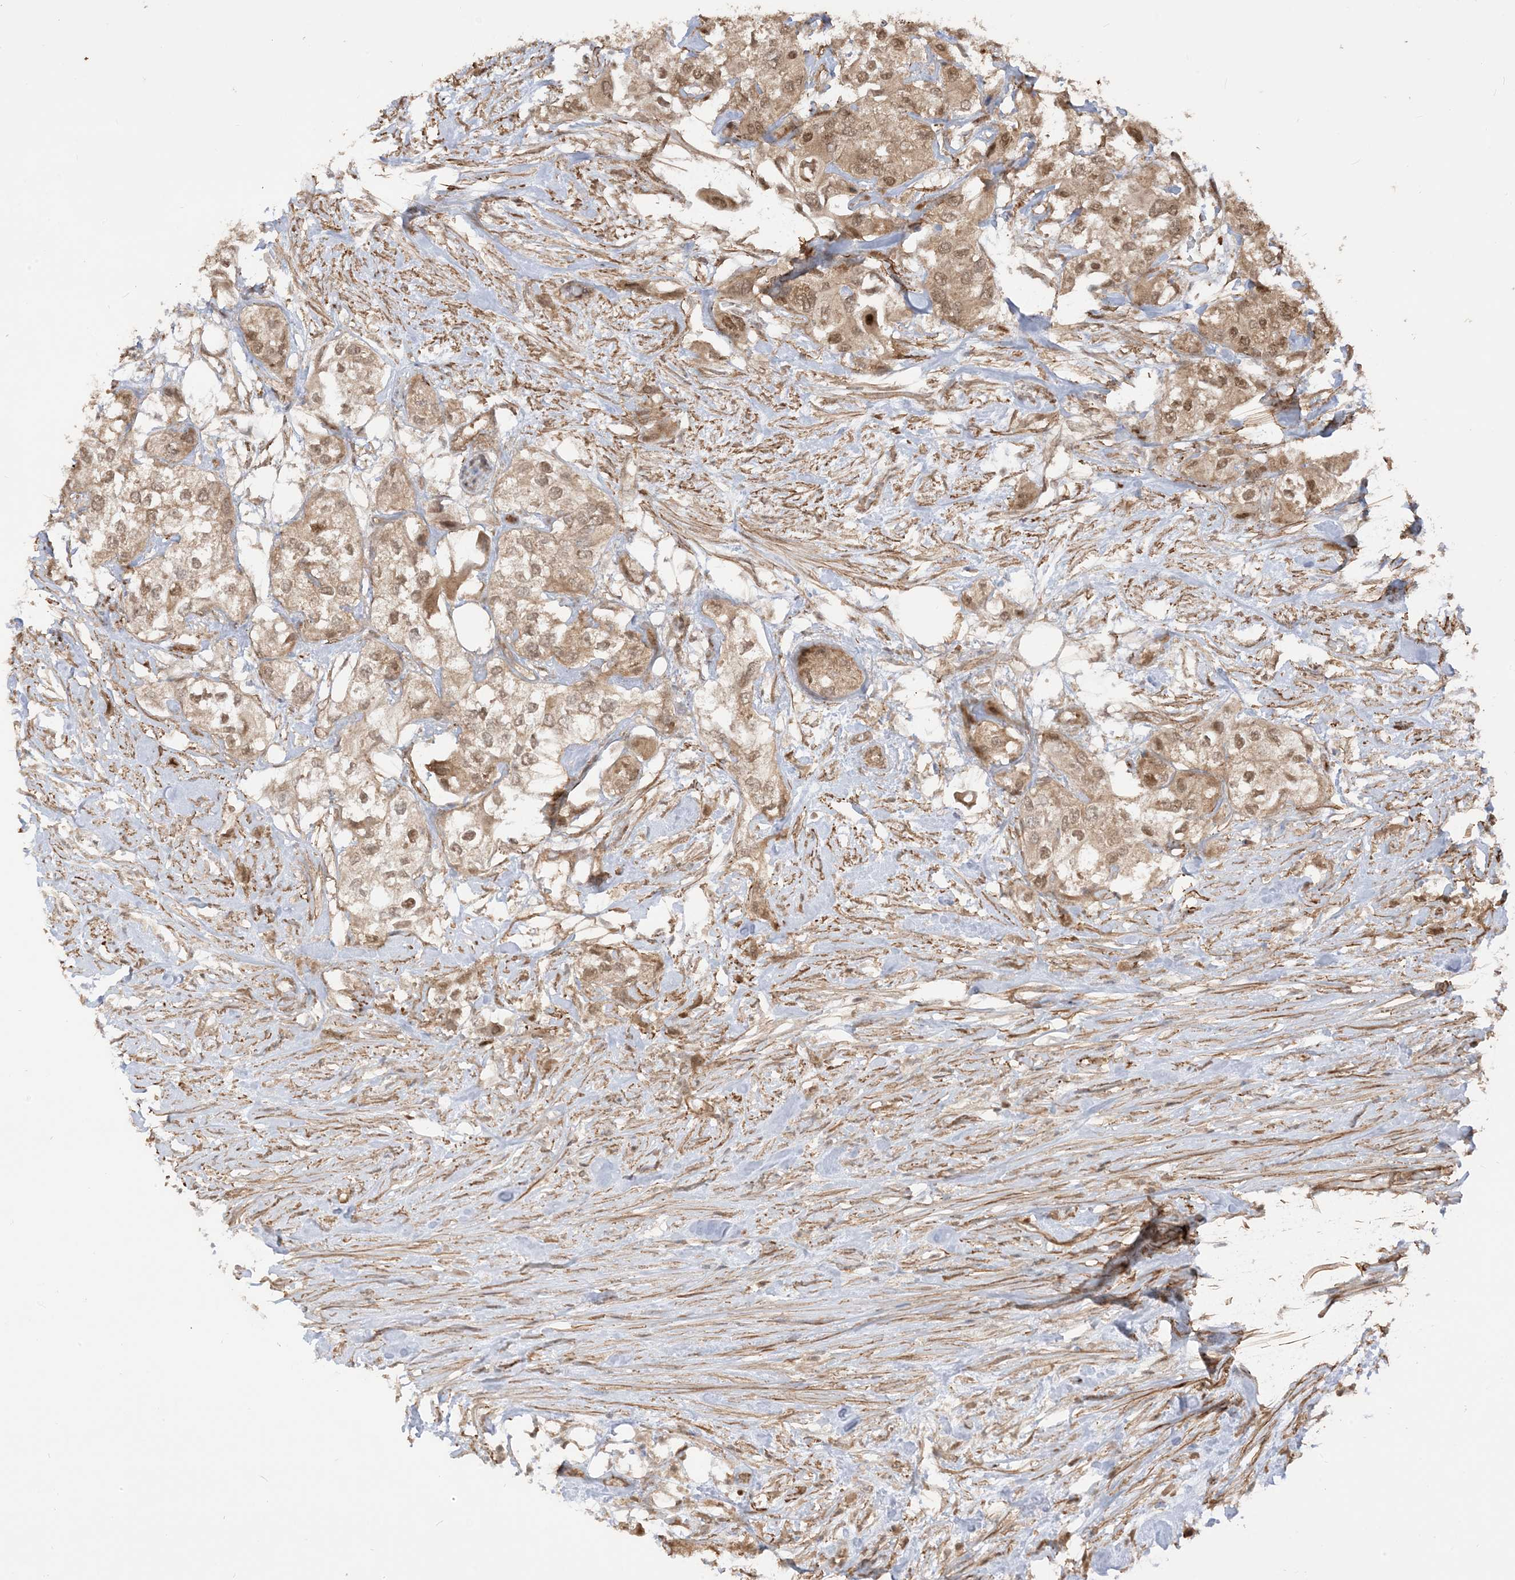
{"staining": {"intensity": "moderate", "quantity": ">75%", "location": "cytoplasmic/membranous,nuclear"}, "tissue": "urothelial cancer", "cell_type": "Tumor cells", "image_type": "cancer", "snomed": [{"axis": "morphology", "description": "Urothelial carcinoma, High grade"}, {"axis": "topography", "description": "Urinary bladder"}], "caption": "Brown immunohistochemical staining in human urothelial carcinoma (high-grade) reveals moderate cytoplasmic/membranous and nuclear expression in approximately >75% of tumor cells.", "gene": "TBCC", "patient": {"sex": "male", "age": 64}}